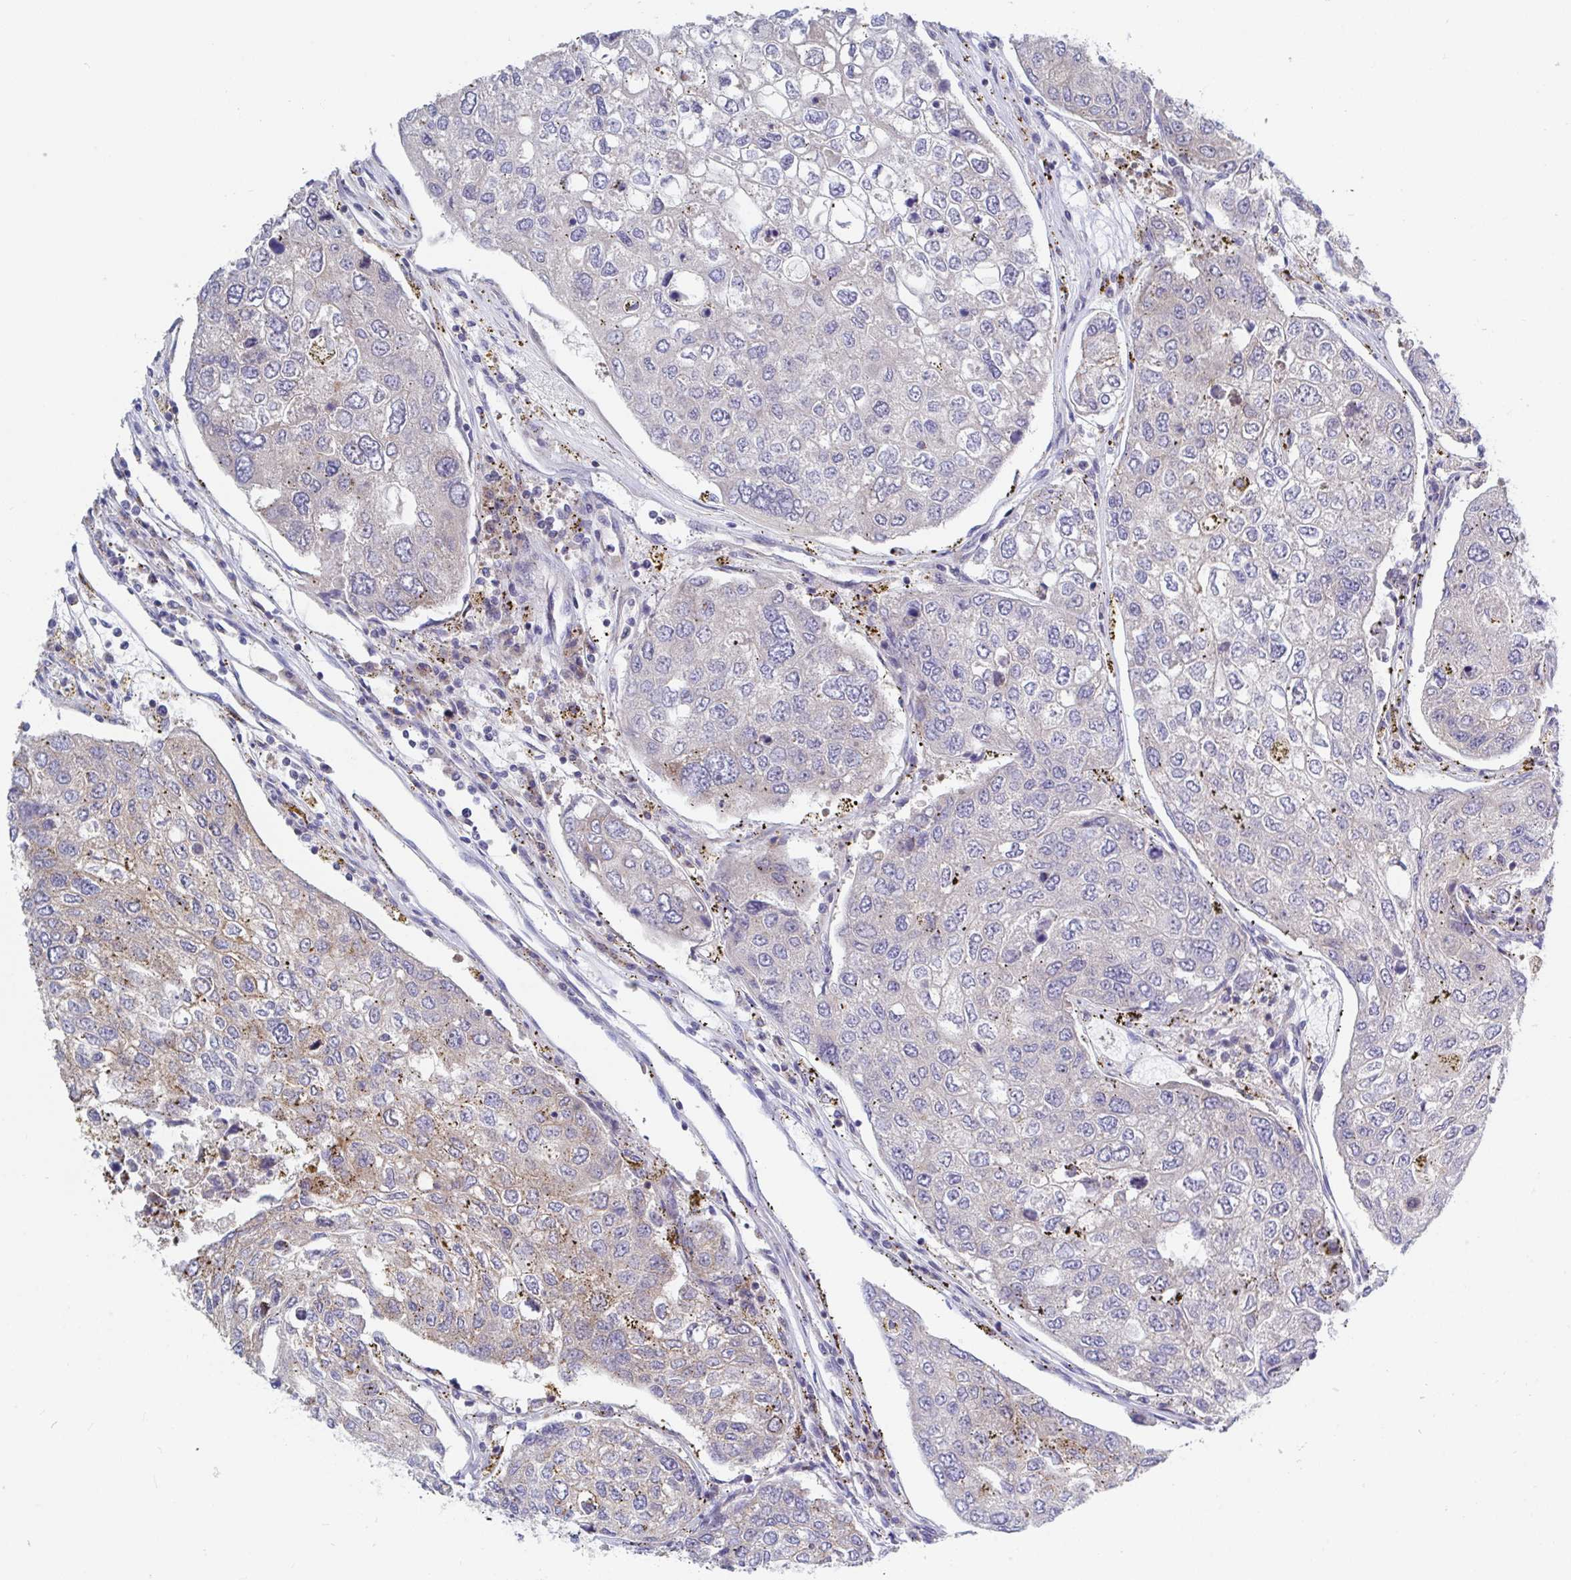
{"staining": {"intensity": "moderate", "quantity": "<25%", "location": "cytoplasmic/membranous"}, "tissue": "urothelial cancer", "cell_type": "Tumor cells", "image_type": "cancer", "snomed": [{"axis": "morphology", "description": "Urothelial carcinoma, High grade"}, {"axis": "topography", "description": "Lymph node"}, {"axis": "topography", "description": "Urinary bladder"}], "caption": "Protein expression analysis of urothelial cancer reveals moderate cytoplasmic/membranous staining in about <25% of tumor cells.", "gene": "FRMD3", "patient": {"sex": "male", "age": 51}}